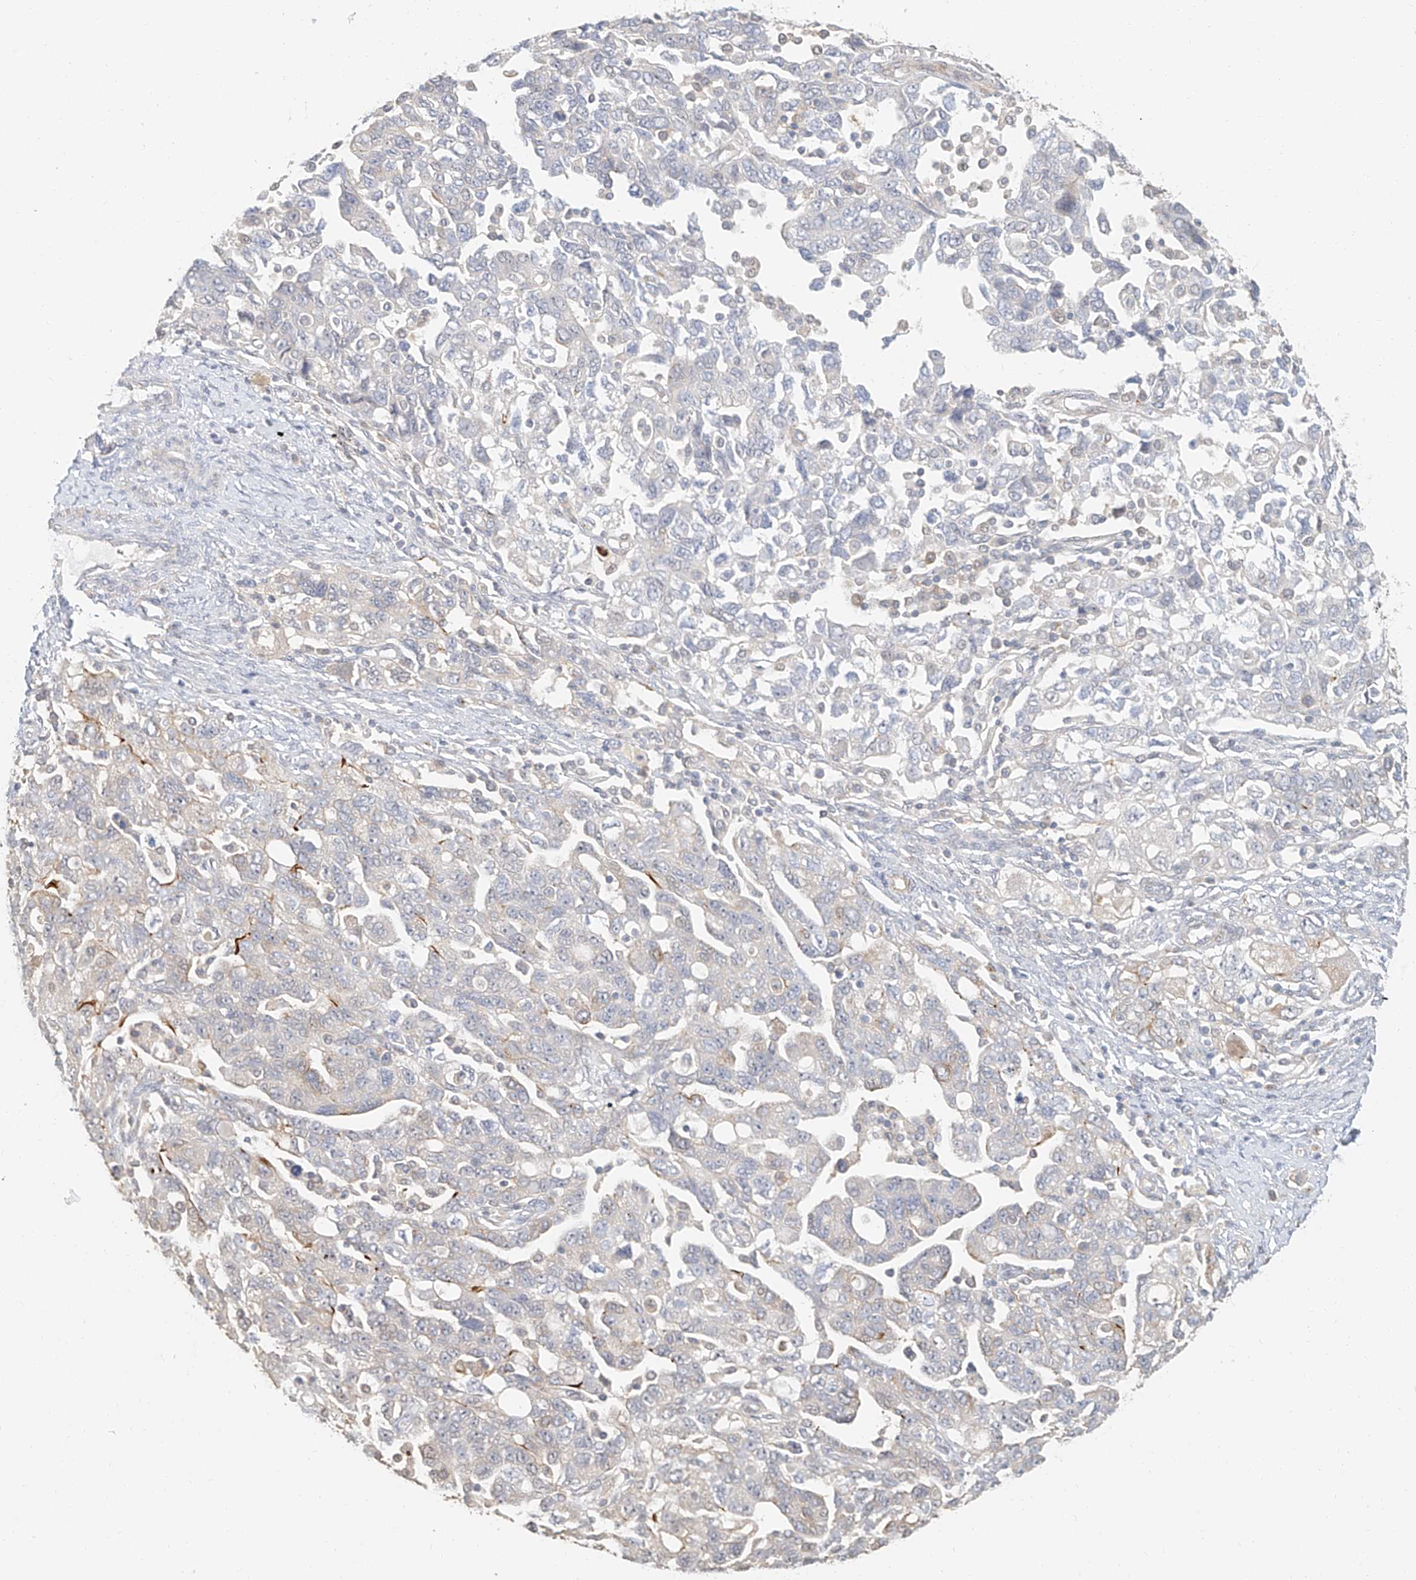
{"staining": {"intensity": "moderate", "quantity": "<25%", "location": "cytoplasmic/membranous"}, "tissue": "ovarian cancer", "cell_type": "Tumor cells", "image_type": "cancer", "snomed": [{"axis": "morphology", "description": "Carcinoma, NOS"}, {"axis": "morphology", "description": "Cystadenocarcinoma, serous, NOS"}, {"axis": "topography", "description": "Ovary"}], "caption": "A low amount of moderate cytoplasmic/membranous staining is identified in approximately <25% of tumor cells in ovarian cancer (carcinoma) tissue.", "gene": "NAP1L1", "patient": {"sex": "female", "age": 69}}